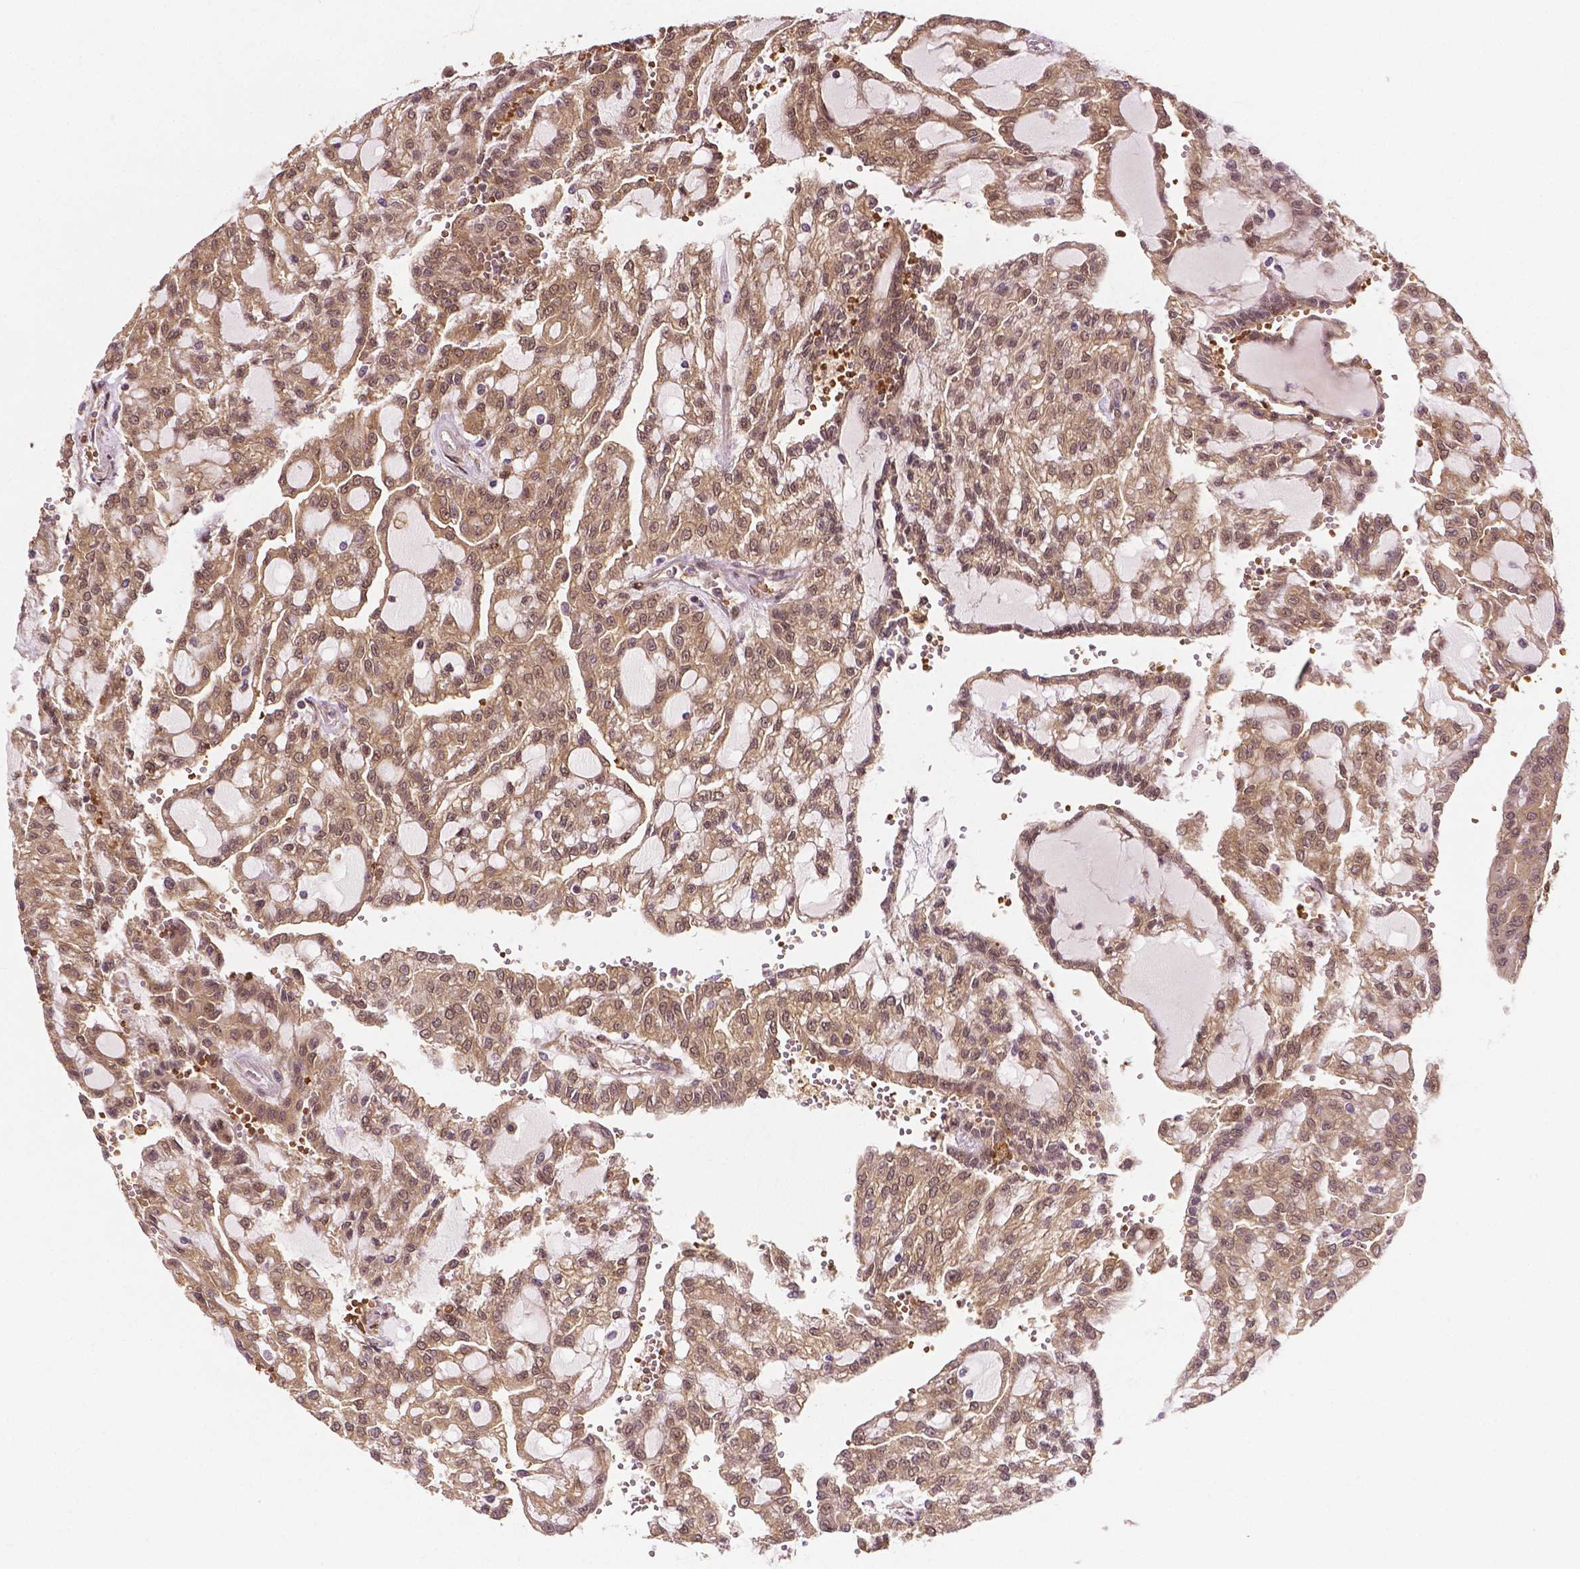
{"staining": {"intensity": "weak", "quantity": ">75%", "location": "cytoplasmic/membranous,nuclear"}, "tissue": "renal cancer", "cell_type": "Tumor cells", "image_type": "cancer", "snomed": [{"axis": "morphology", "description": "Adenocarcinoma, NOS"}, {"axis": "topography", "description": "Kidney"}], "caption": "Renal cancer stained for a protein reveals weak cytoplasmic/membranous and nuclear positivity in tumor cells. The staining is performed using DAB (3,3'-diaminobenzidine) brown chromogen to label protein expression. The nuclei are counter-stained blue using hematoxylin.", "gene": "YAP1", "patient": {"sex": "male", "age": 63}}